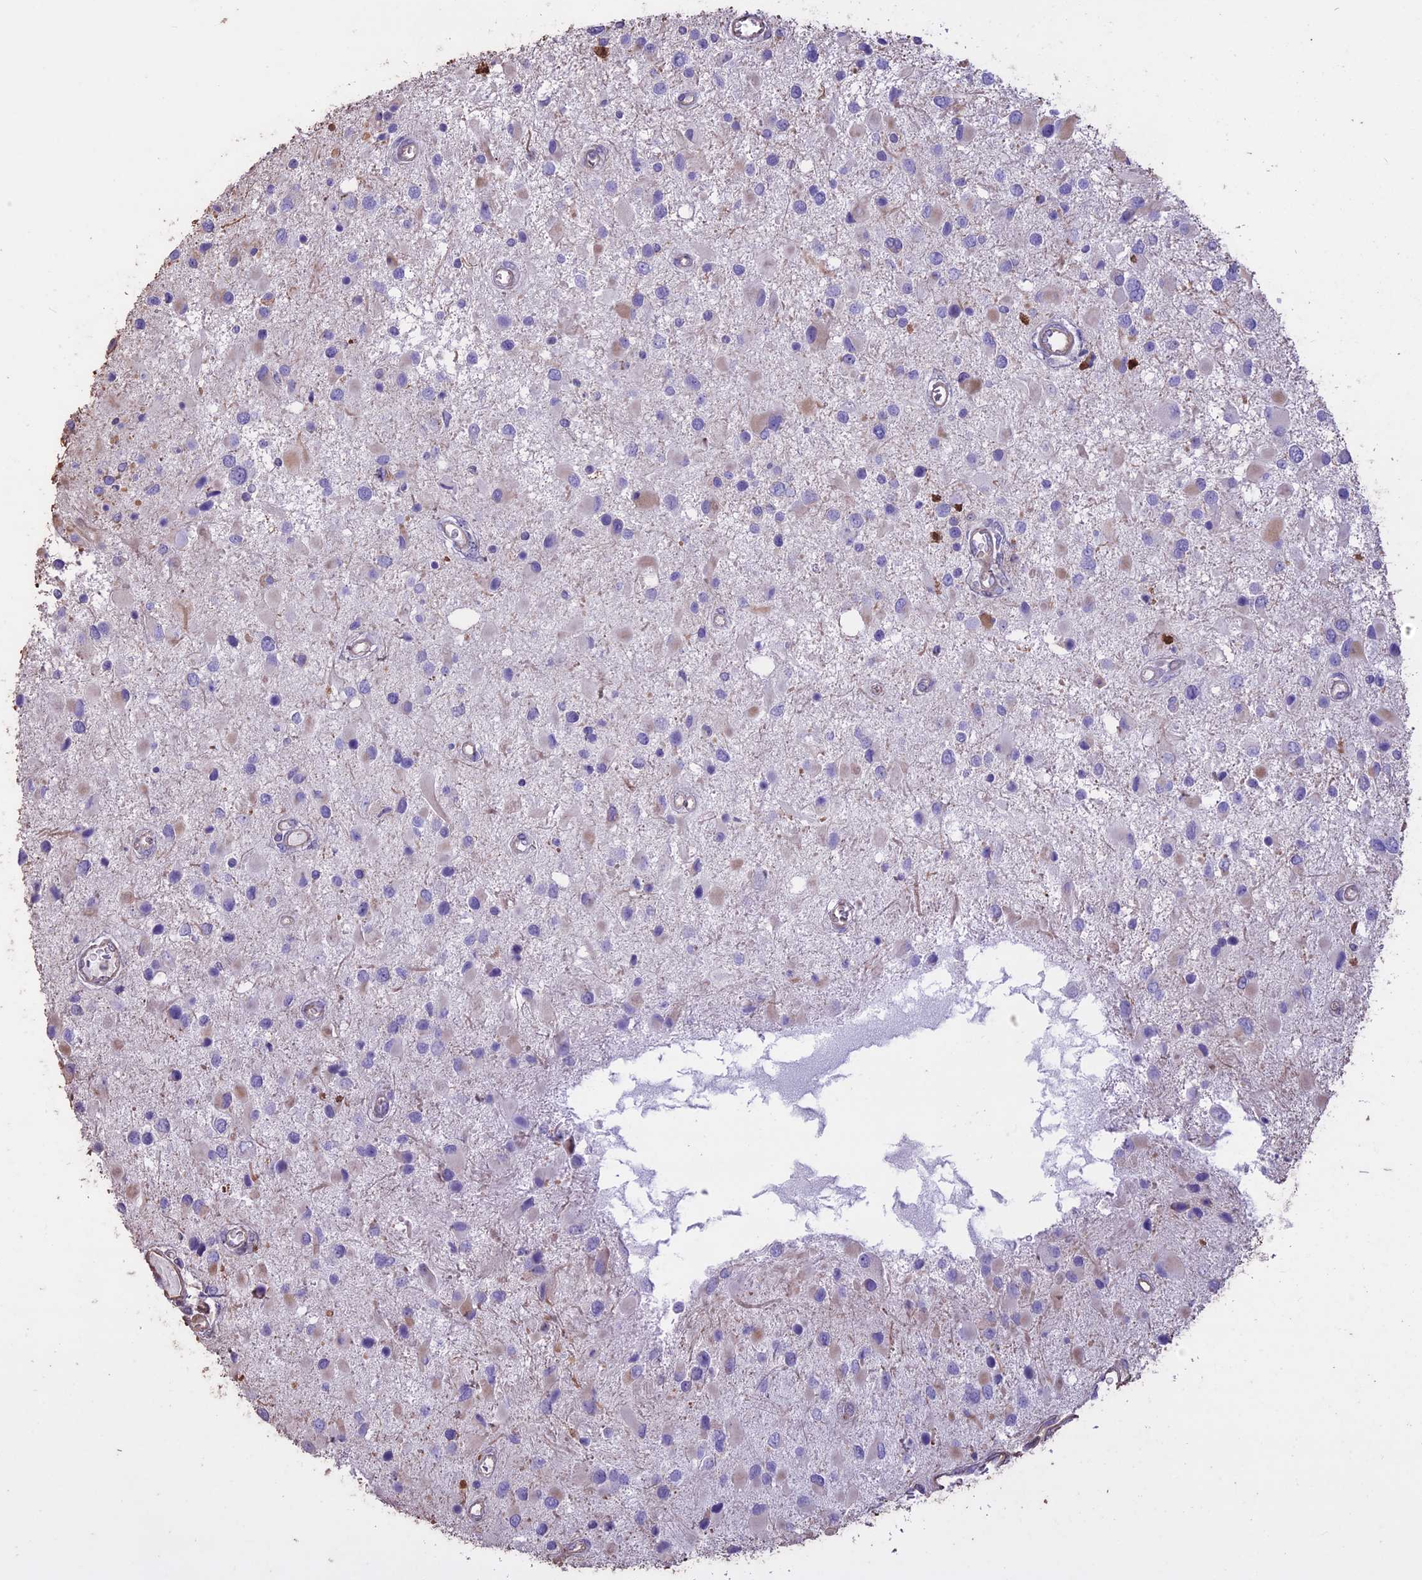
{"staining": {"intensity": "negative", "quantity": "none", "location": "none"}, "tissue": "glioma", "cell_type": "Tumor cells", "image_type": "cancer", "snomed": [{"axis": "morphology", "description": "Glioma, malignant, High grade"}, {"axis": "topography", "description": "Brain"}], "caption": "The immunohistochemistry (IHC) photomicrograph has no significant staining in tumor cells of glioma tissue. (DAB immunohistochemistry visualized using brightfield microscopy, high magnification).", "gene": "CCDC148", "patient": {"sex": "male", "age": 53}}